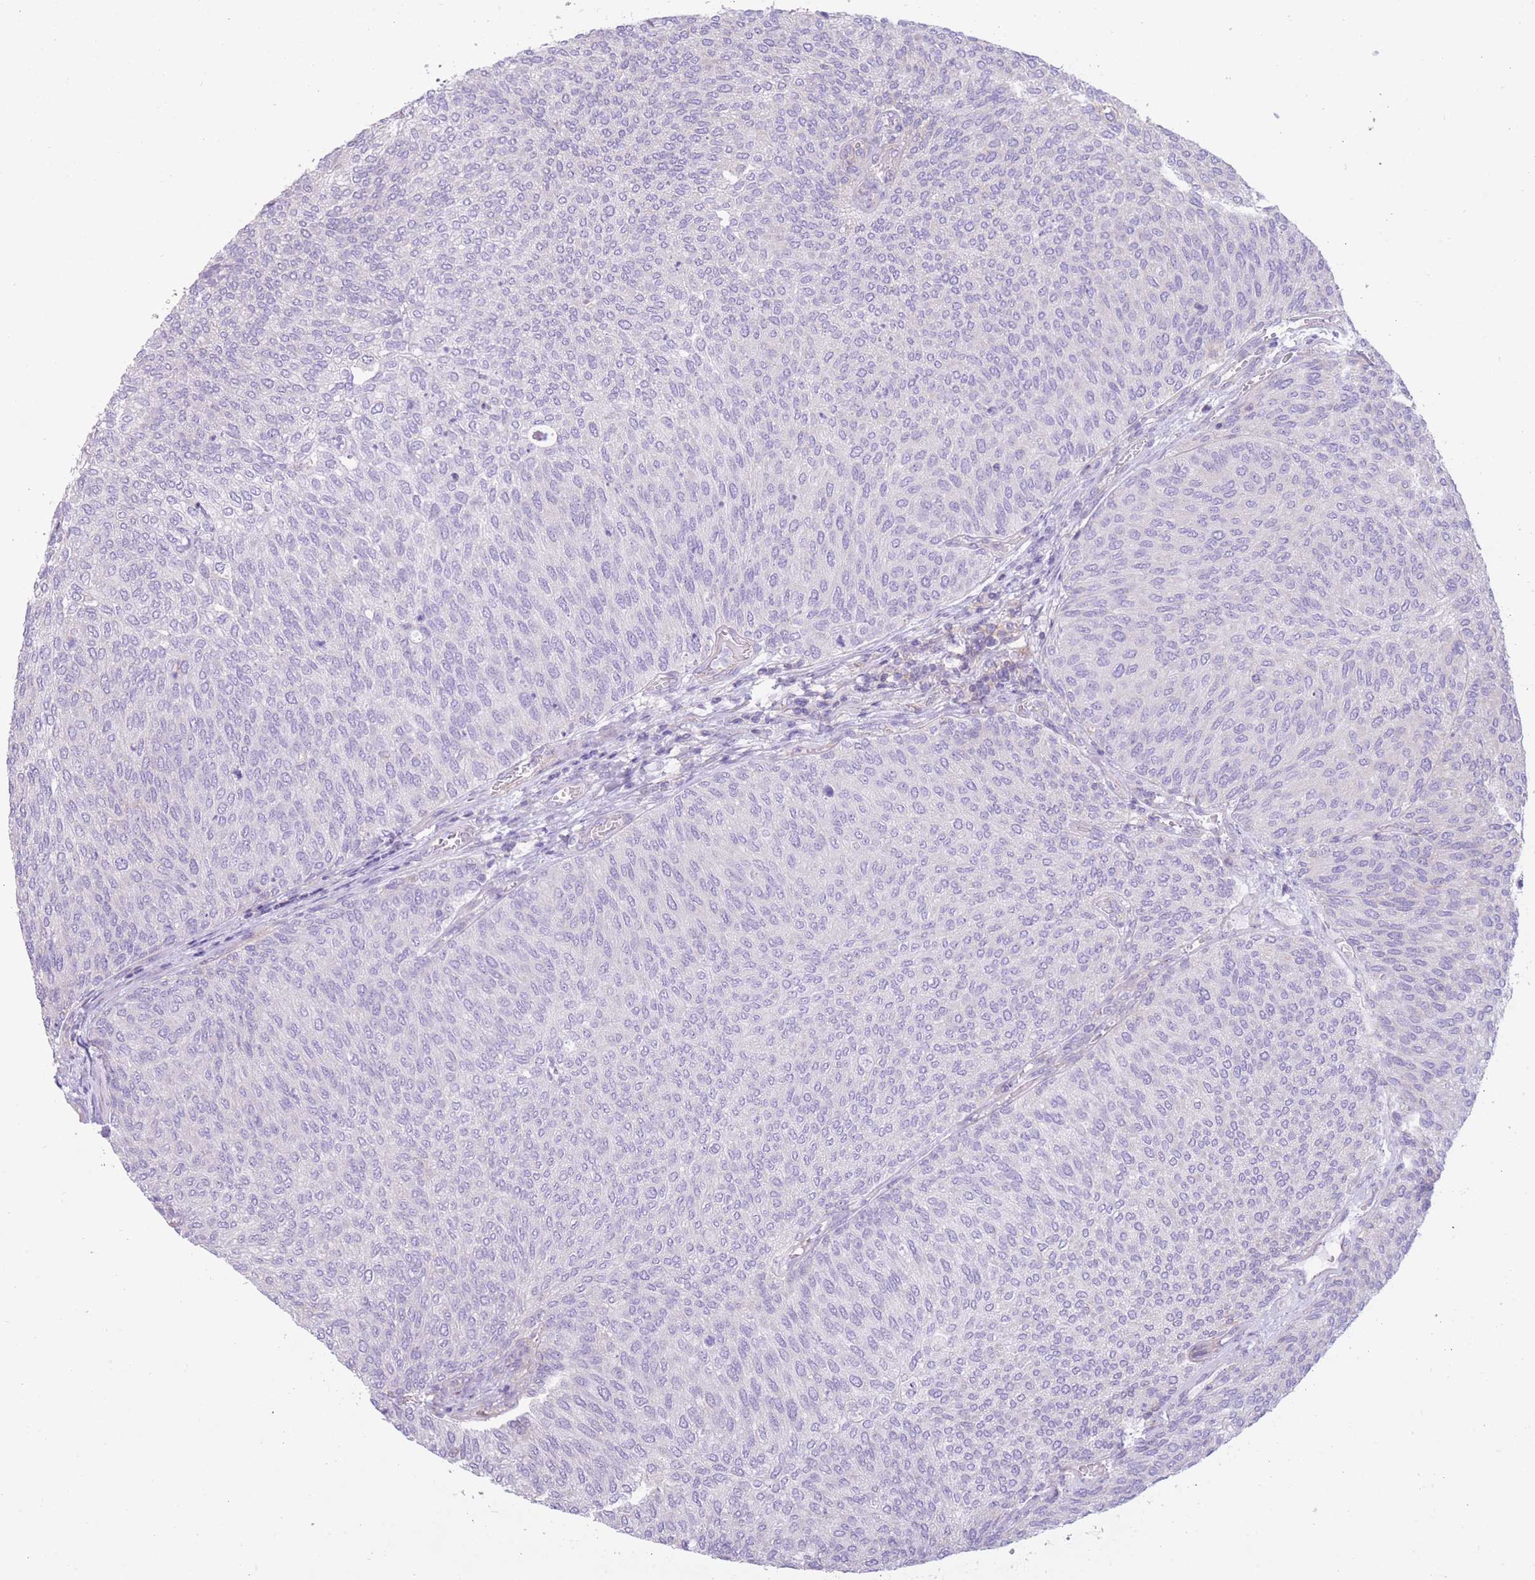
{"staining": {"intensity": "negative", "quantity": "none", "location": "none"}, "tissue": "urothelial cancer", "cell_type": "Tumor cells", "image_type": "cancer", "snomed": [{"axis": "morphology", "description": "Urothelial carcinoma, Low grade"}, {"axis": "topography", "description": "Urinary bladder"}], "caption": "The immunohistochemistry photomicrograph has no significant staining in tumor cells of urothelial cancer tissue. The staining is performed using DAB (3,3'-diaminobenzidine) brown chromogen with nuclei counter-stained in using hematoxylin.", "gene": "PDHA1", "patient": {"sex": "female", "age": 79}}